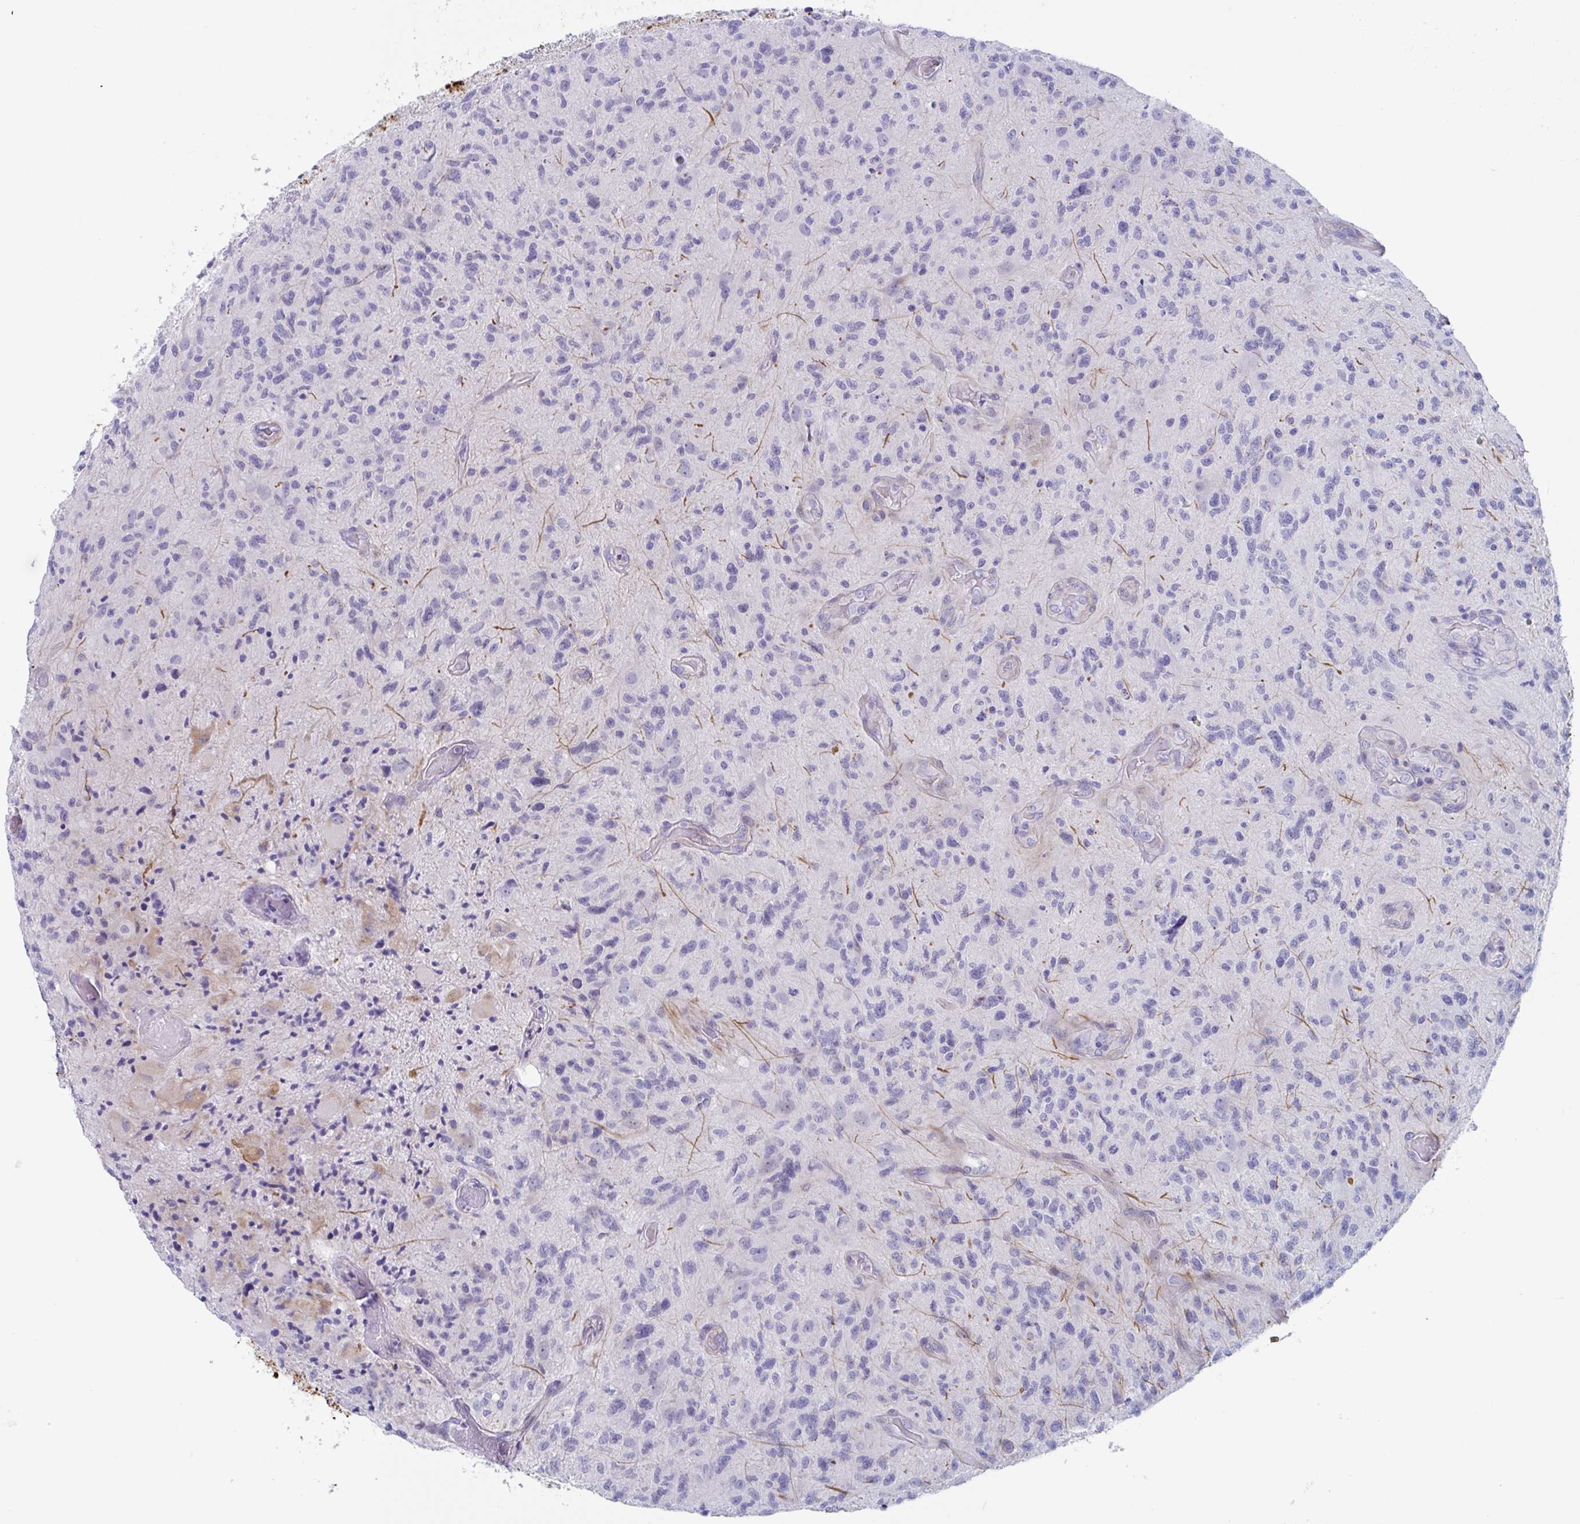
{"staining": {"intensity": "negative", "quantity": "none", "location": "none"}, "tissue": "glioma", "cell_type": "Tumor cells", "image_type": "cancer", "snomed": [{"axis": "morphology", "description": "Glioma, malignant, High grade"}, {"axis": "topography", "description": "Brain"}], "caption": "Immunohistochemical staining of human glioma reveals no significant positivity in tumor cells.", "gene": "ZPBP", "patient": {"sex": "male", "age": 67}}